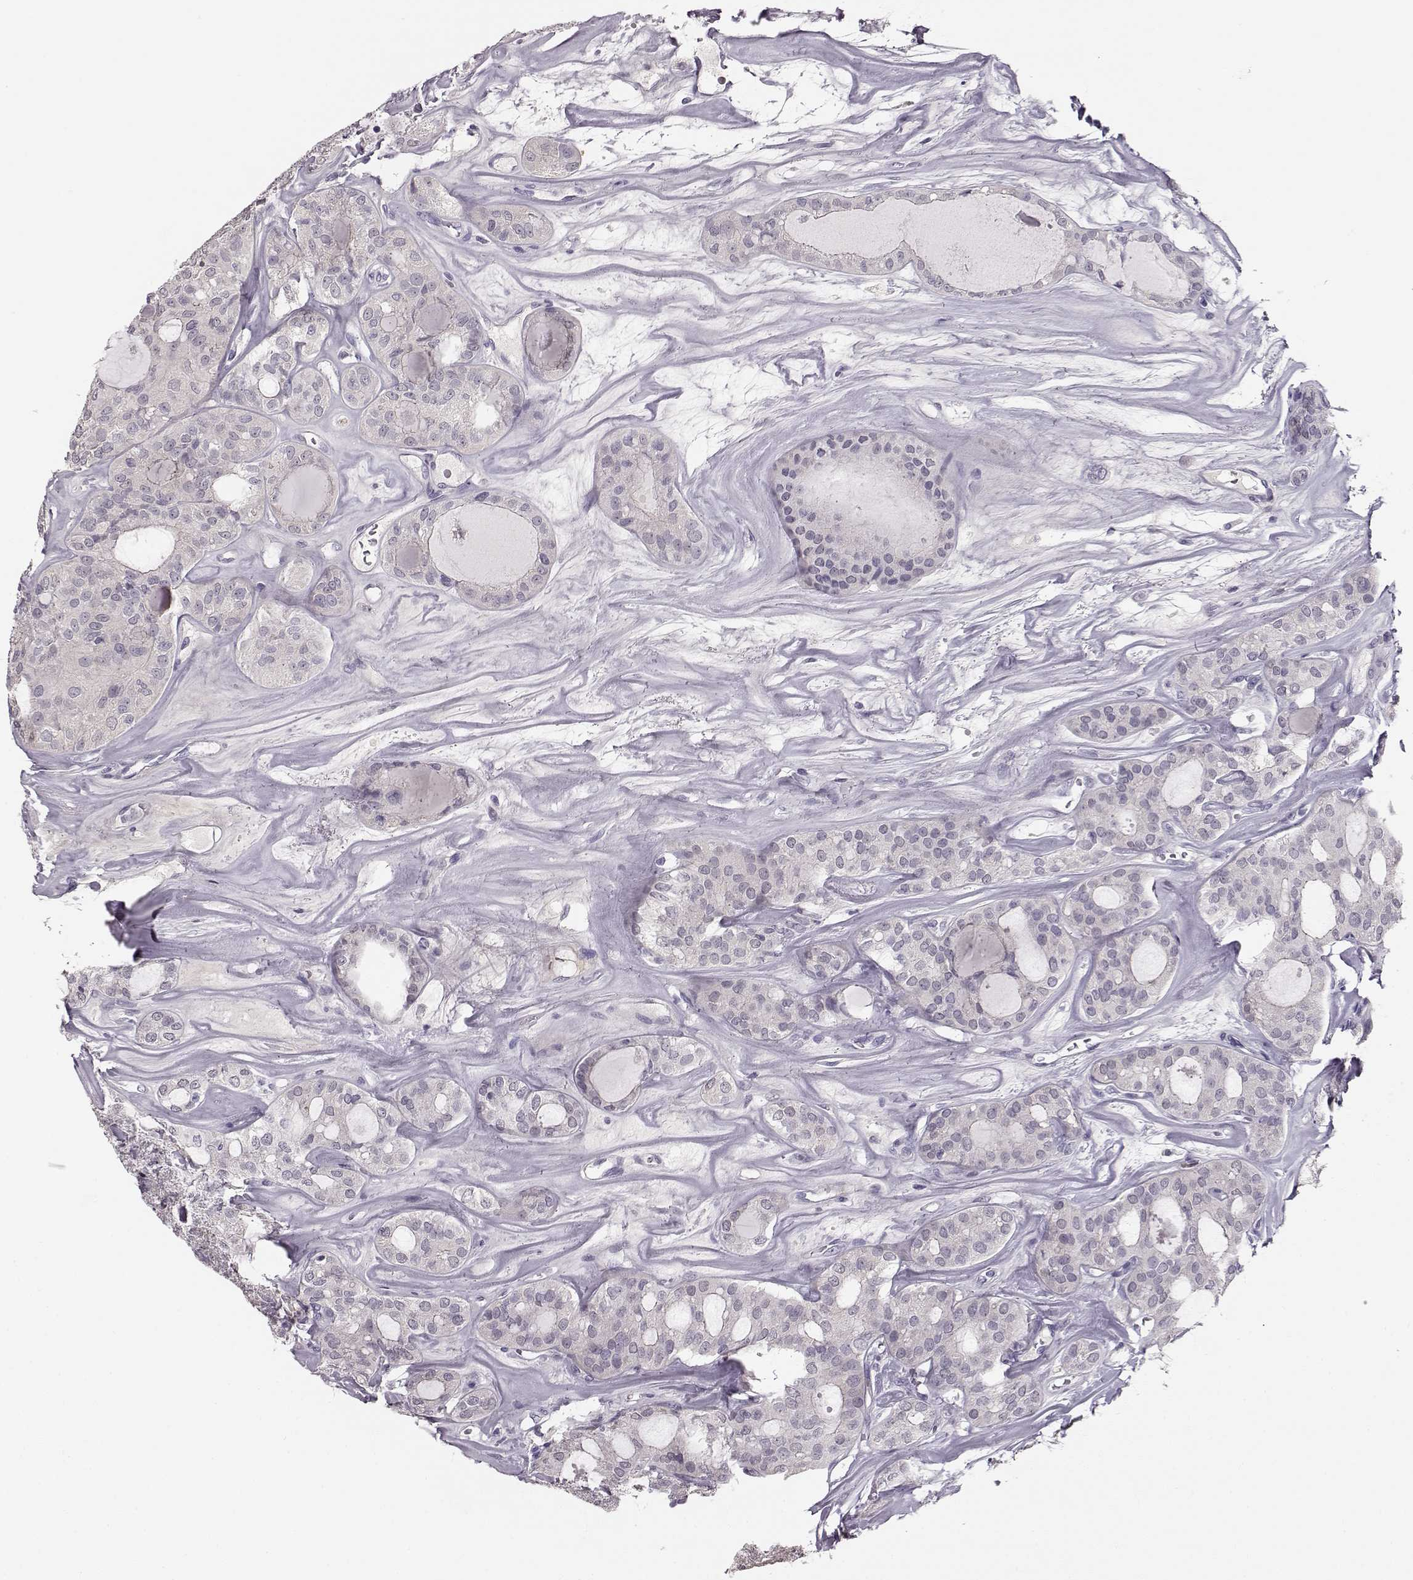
{"staining": {"intensity": "negative", "quantity": "none", "location": "none"}, "tissue": "thyroid cancer", "cell_type": "Tumor cells", "image_type": "cancer", "snomed": [{"axis": "morphology", "description": "Follicular adenoma carcinoma, NOS"}, {"axis": "topography", "description": "Thyroid gland"}], "caption": "IHC of thyroid cancer displays no staining in tumor cells.", "gene": "KIAA0319", "patient": {"sex": "male", "age": 75}}